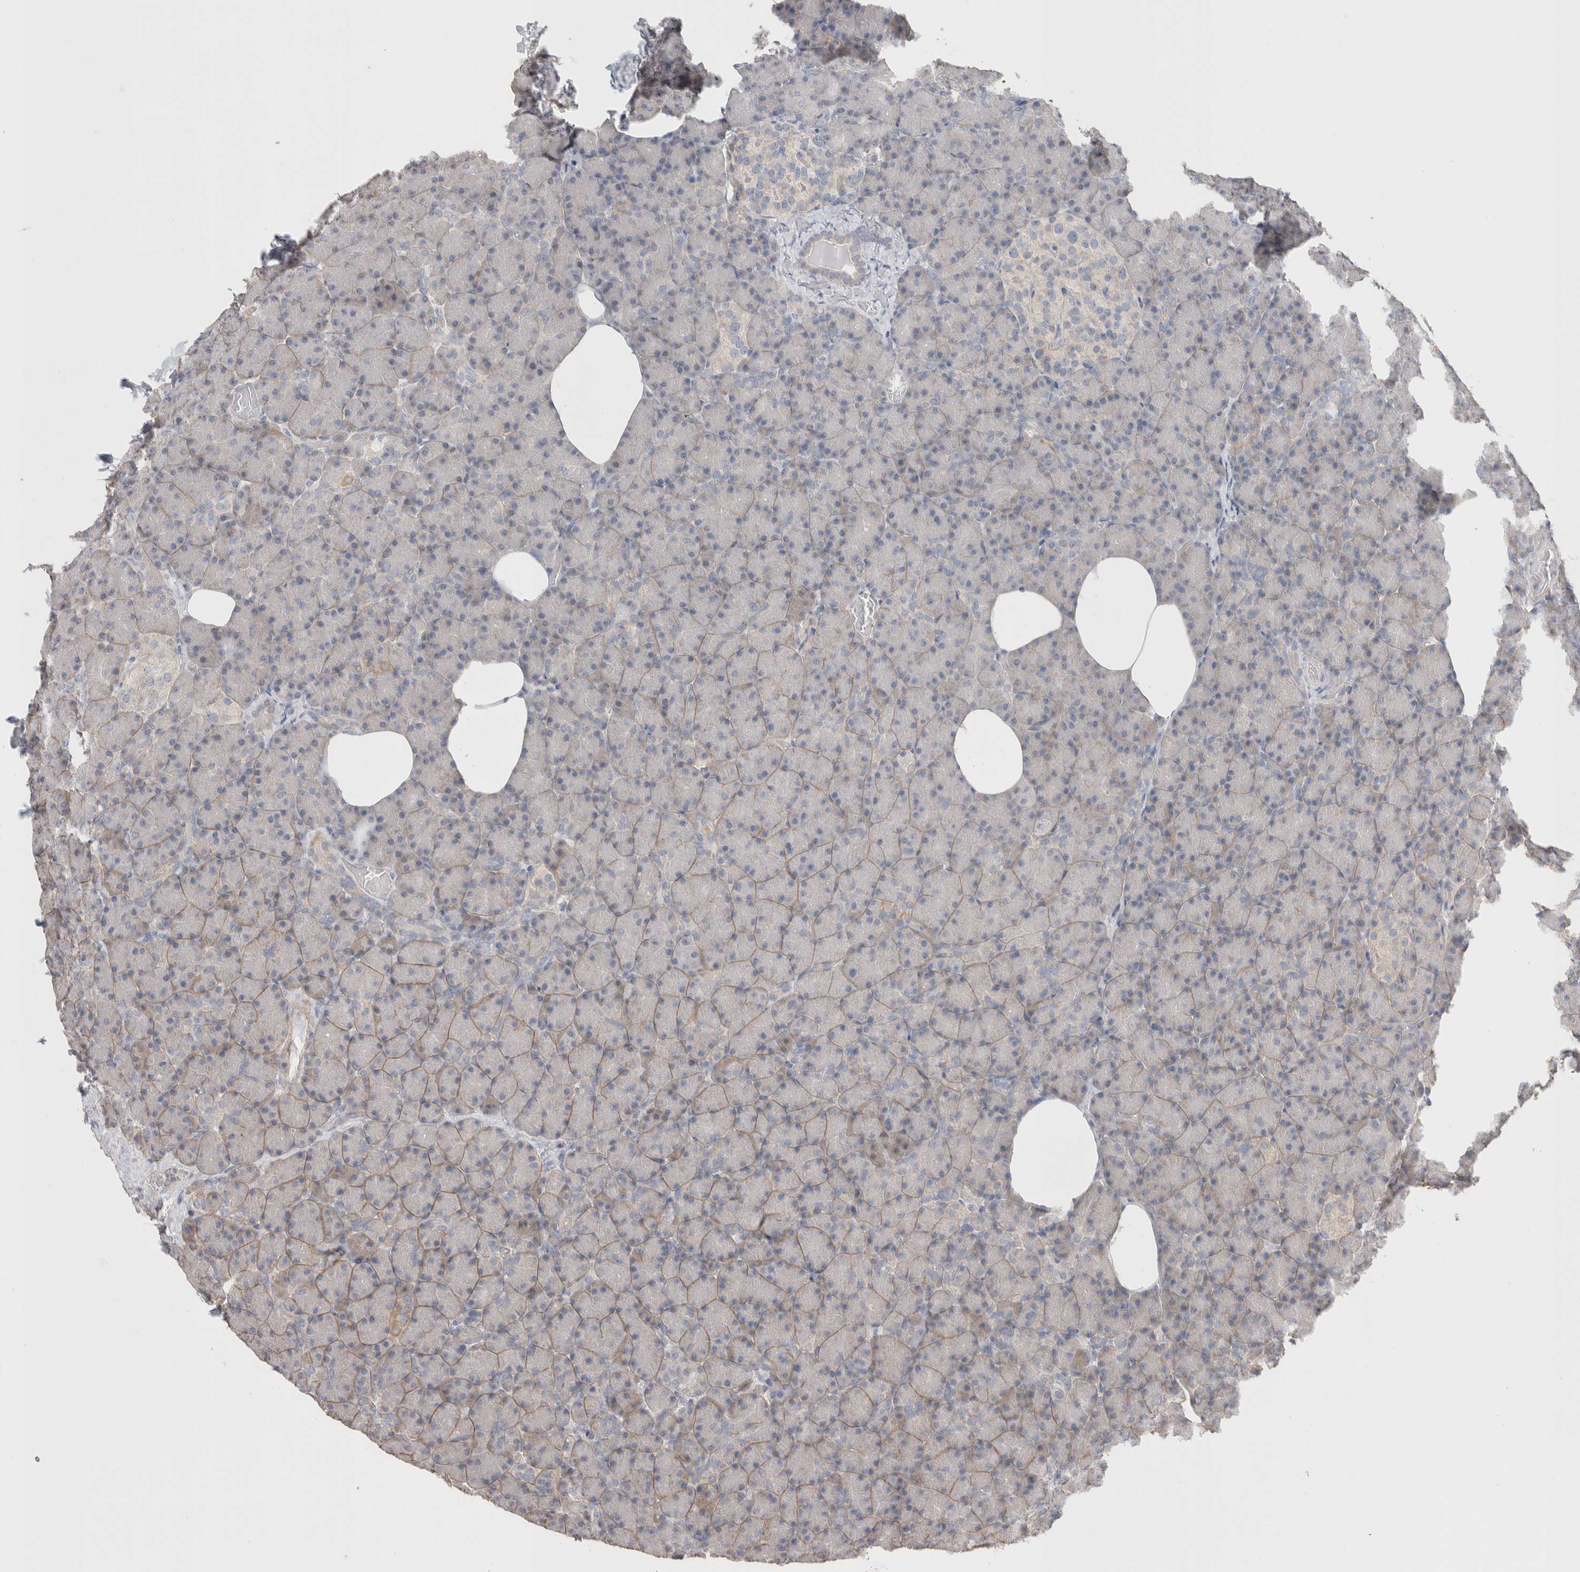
{"staining": {"intensity": "moderate", "quantity": "<25%", "location": "cytoplasmic/membranous"}, "tissue": "pancreas", "cell_type": "Exocrine glandular cells", "image_type": "normal", "snomed": [{"axis": "morphology", "description": "Normal tissue, NOS"}, {"axis": "topography", "description": "Pancreas"}], "caption": "A brown stain labels moderate cytoplasmic/membranous expression of a protein in exocrine glandular cells of benign pancreas.", "gene": "DMD", "patient": {"sex": "female", "age": 43}}